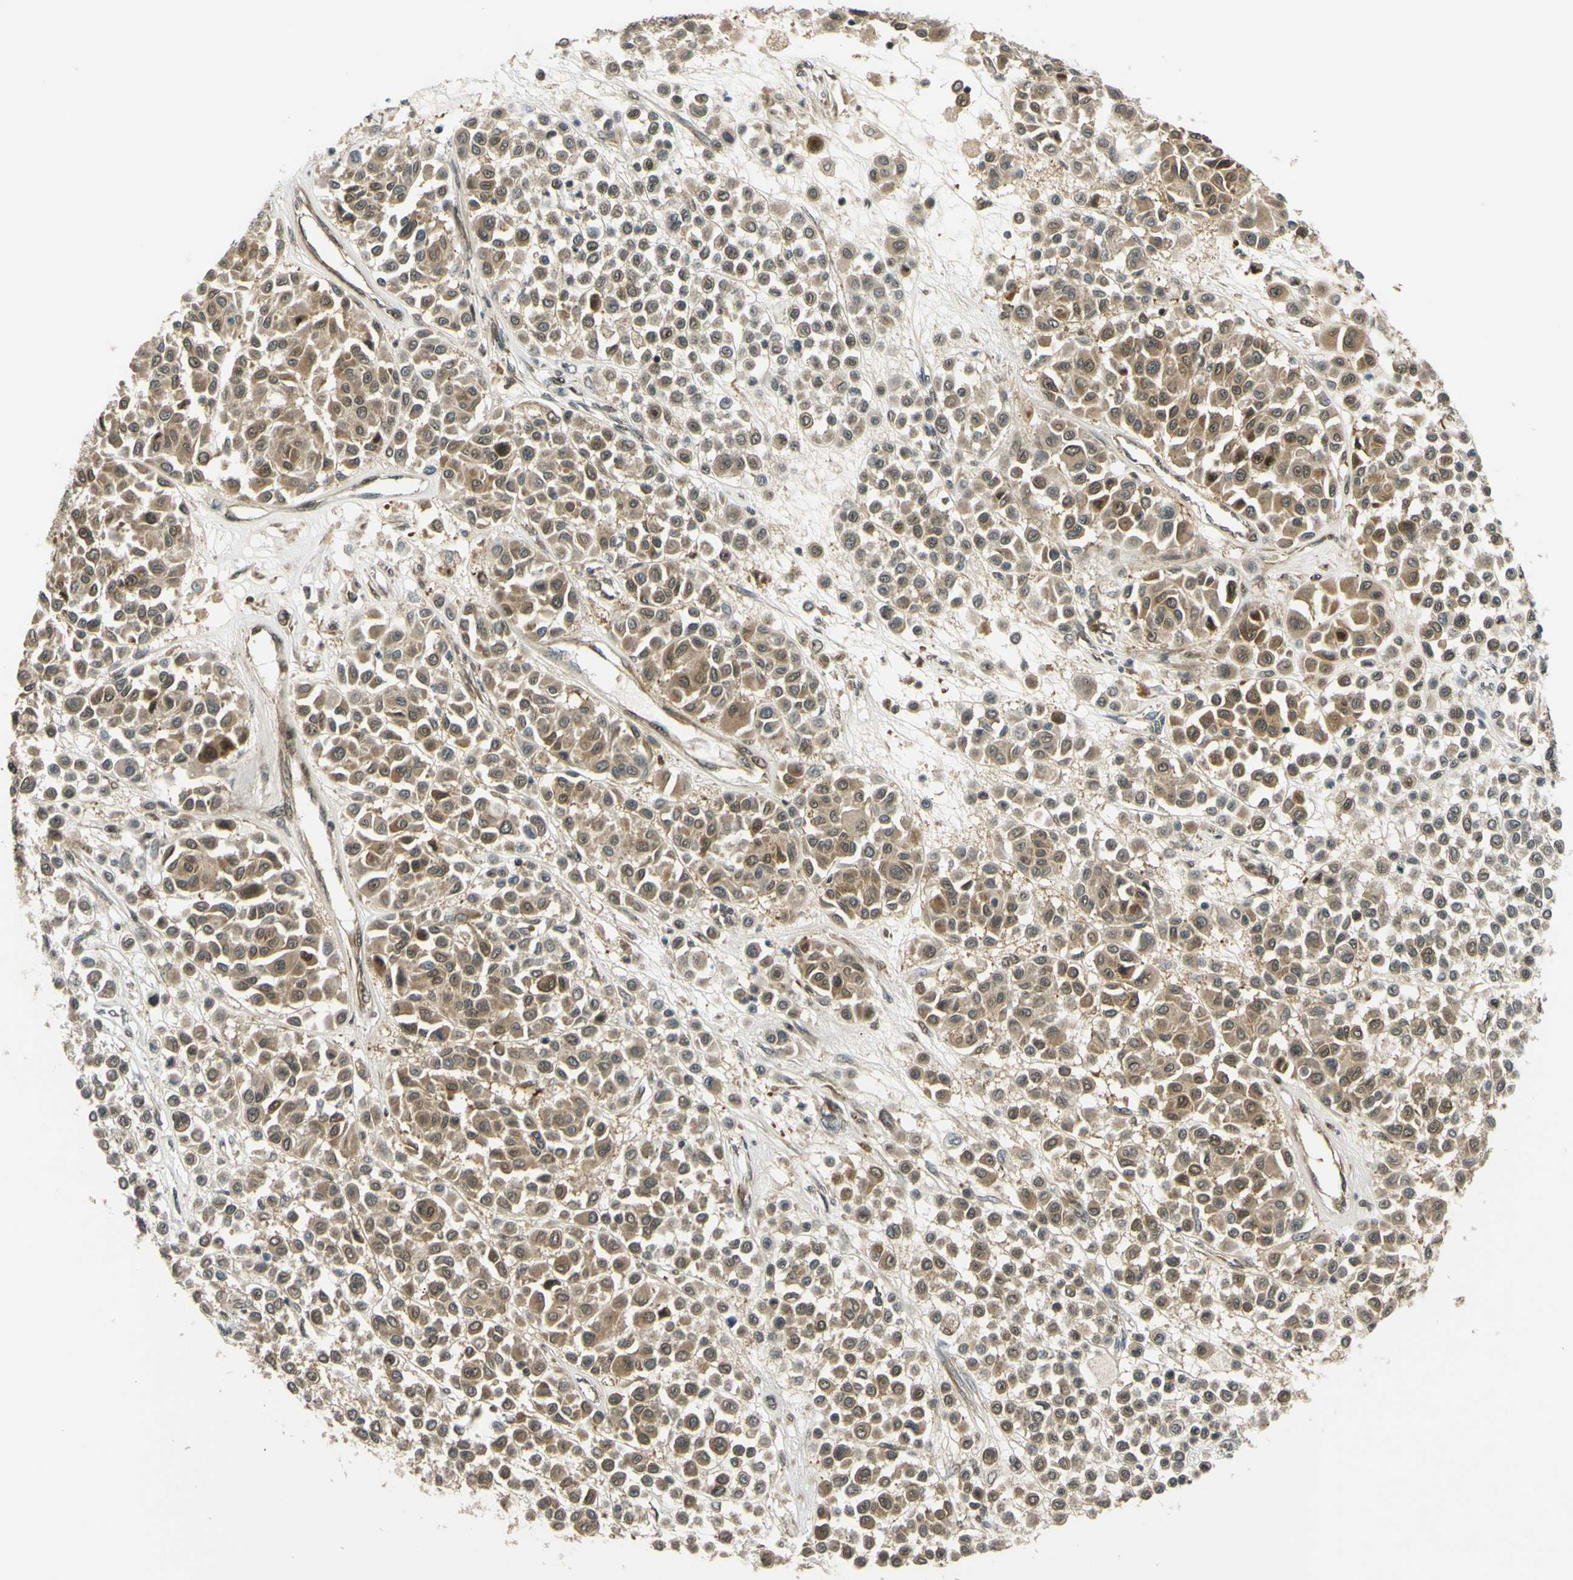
{"staining": {"intensity": "moderate", "quantity": ">75%", "location": "cytoplasmic/membranous"}, "tissue": "melanoma", "cell_type": "Tumor cells", "image_type": "cancer", "snomed": [{"axis": "morphology", "description": "Malignant melanoma, Metastatic site"}, {"axis": "topography", "description": "Soft tissue"}], "caption": "Immunohistochemistry (IHC) image of neoplastic tissue: malignant melanoma (metastatic site) stained using immunohistochemistry demonstrates medium levels of moderate protein expression localized specifically in the cytoplasmic/membranous of tumor cells, appearing as a cytoplasmic/membranous brown color.", "gene": "ABCC8", "patient": {"sex": "male", "age": 41}}